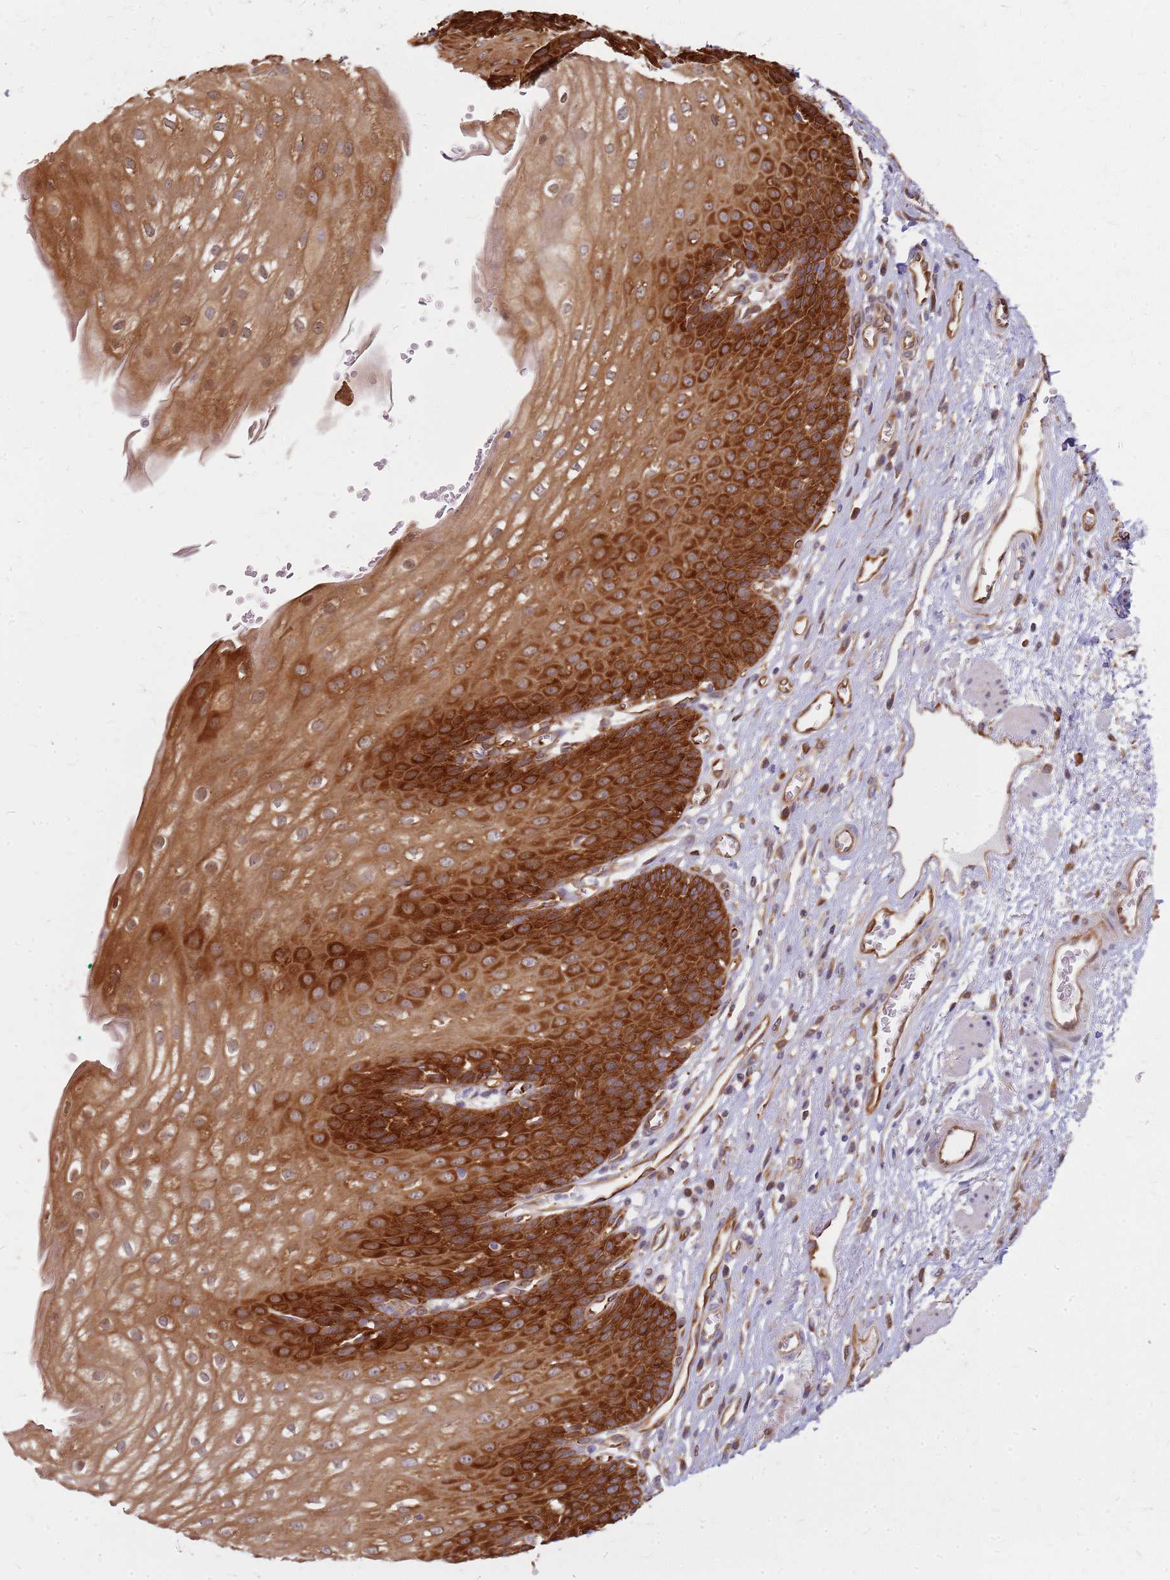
{"staining": {"intensity": "strong", "quantity": ">75%", "location": "cytoplasmic/membranous"}, "tissue": "esophagus", "cell_type": "Squamous epithelial cells", "image_type": "normal", "snomed": [{"axis": "morphology", "description": "Normal tissue, NOS"}, {"axis": "topography", "description": "Esophagus"}], "caption": "This photomicrograph exhibits immunohistochemistry staining of benign human esophagus, with high strong cytoplasmic/membranous staining in approximately >75% of squamous epithelial cells.", "gene": "HDX", "patient": {"sex": "male", "age": 71}}